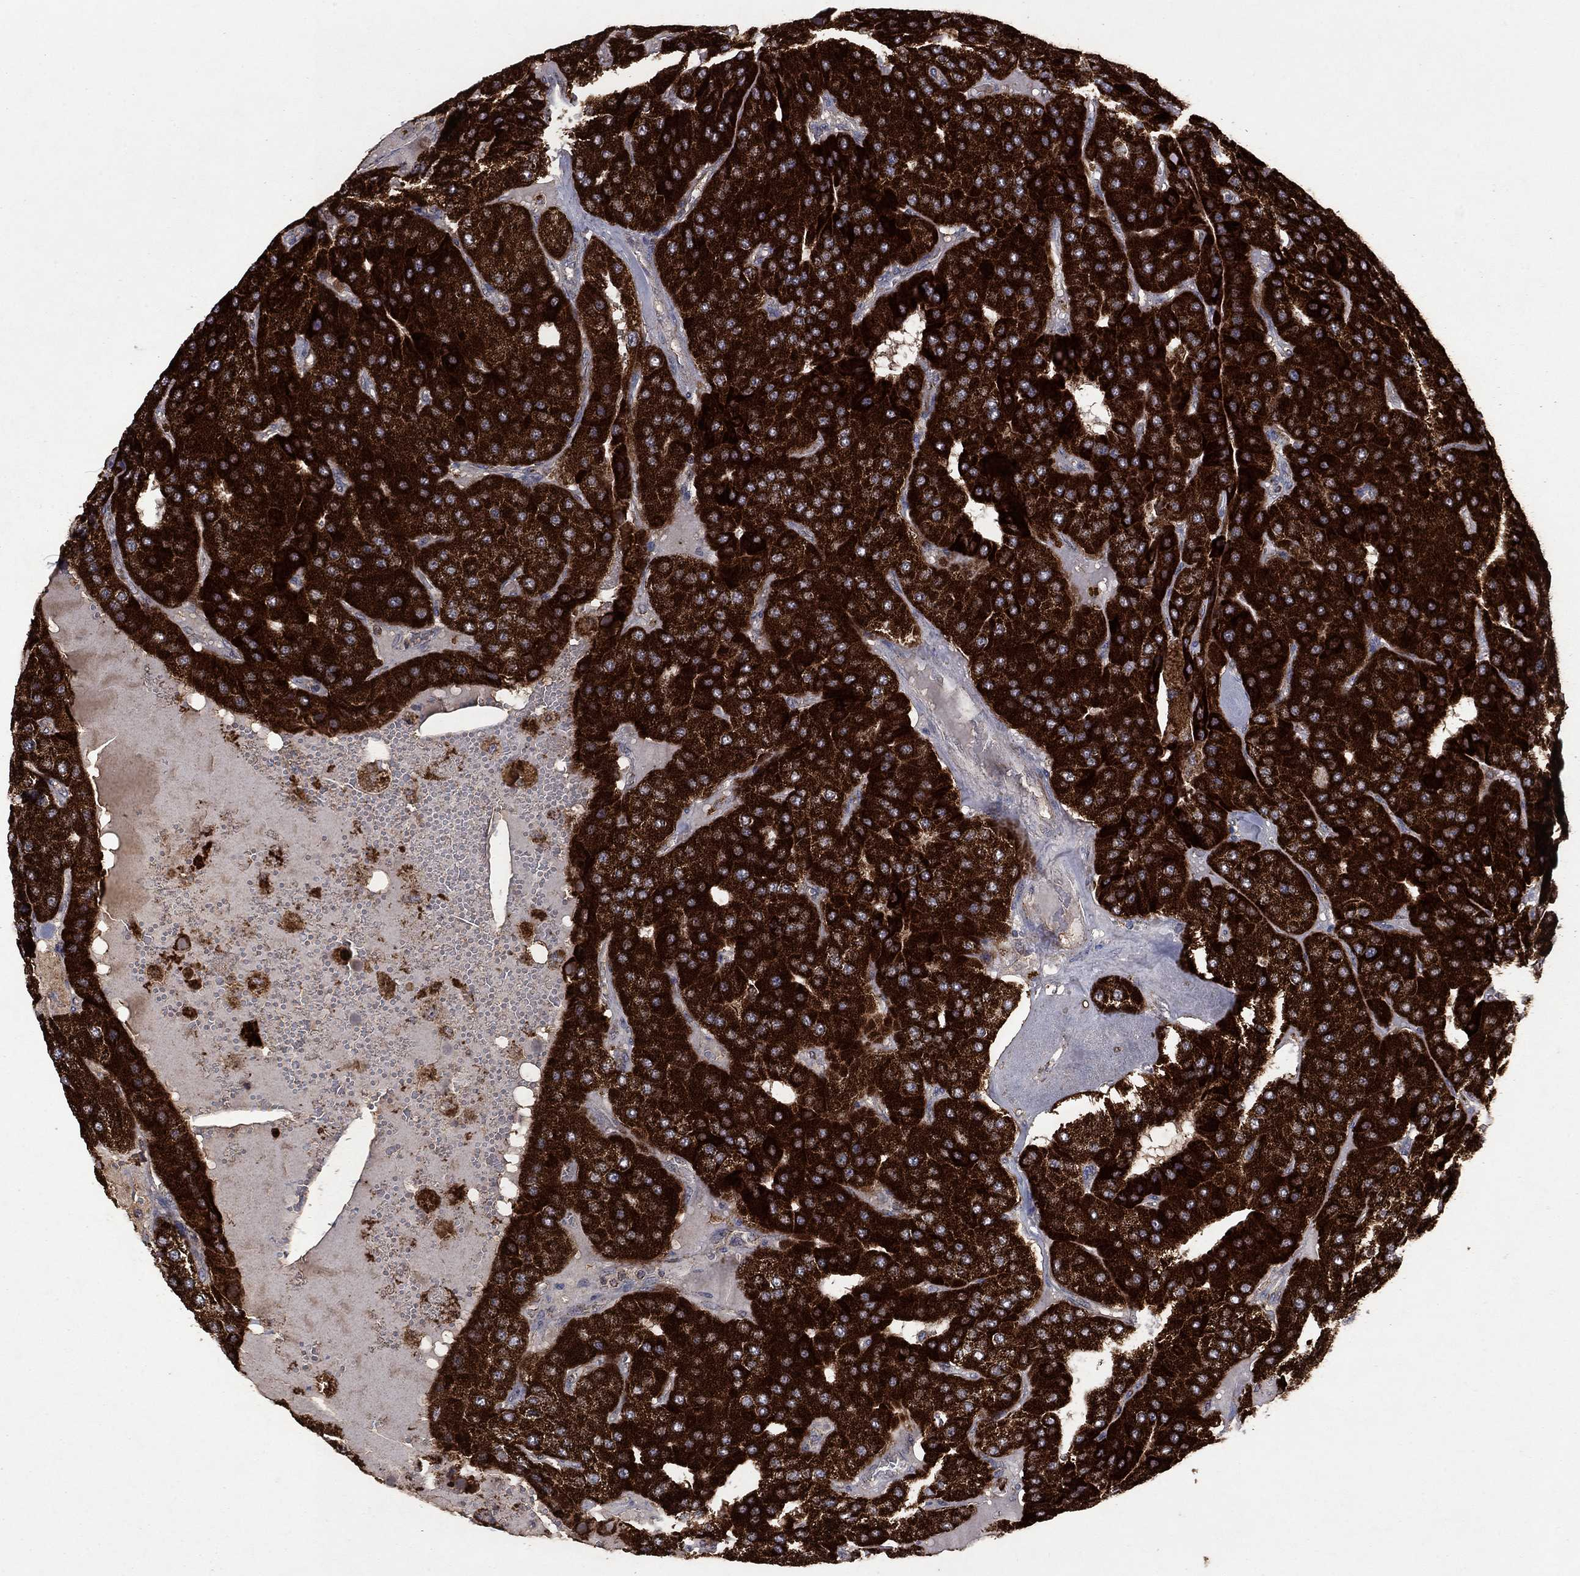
{"staining": {"intensity": "strong", "quantity": ">75%", "location": "cytoplasmic/membranous"}, "tissue": "parathyroid gland", "cell_type": "Glandular cells", "image_type": "normal", "snomed": [{"axis": "morphology", "description": "Normal tissue, NOS"}, {"axis": "morphology", "description": "Adenoma, NOS"}, {"axis": "topography", "description": "Parathyroid gland"}], "caption": "A high amount of strong cytoplasmic/membranous positivity is identified in about >75% of glandular cells in benign parathyroid gland. Nuclei are stained in blue.", "gene": "DPH1", "patient": {"sex": "female", "age": 86}}